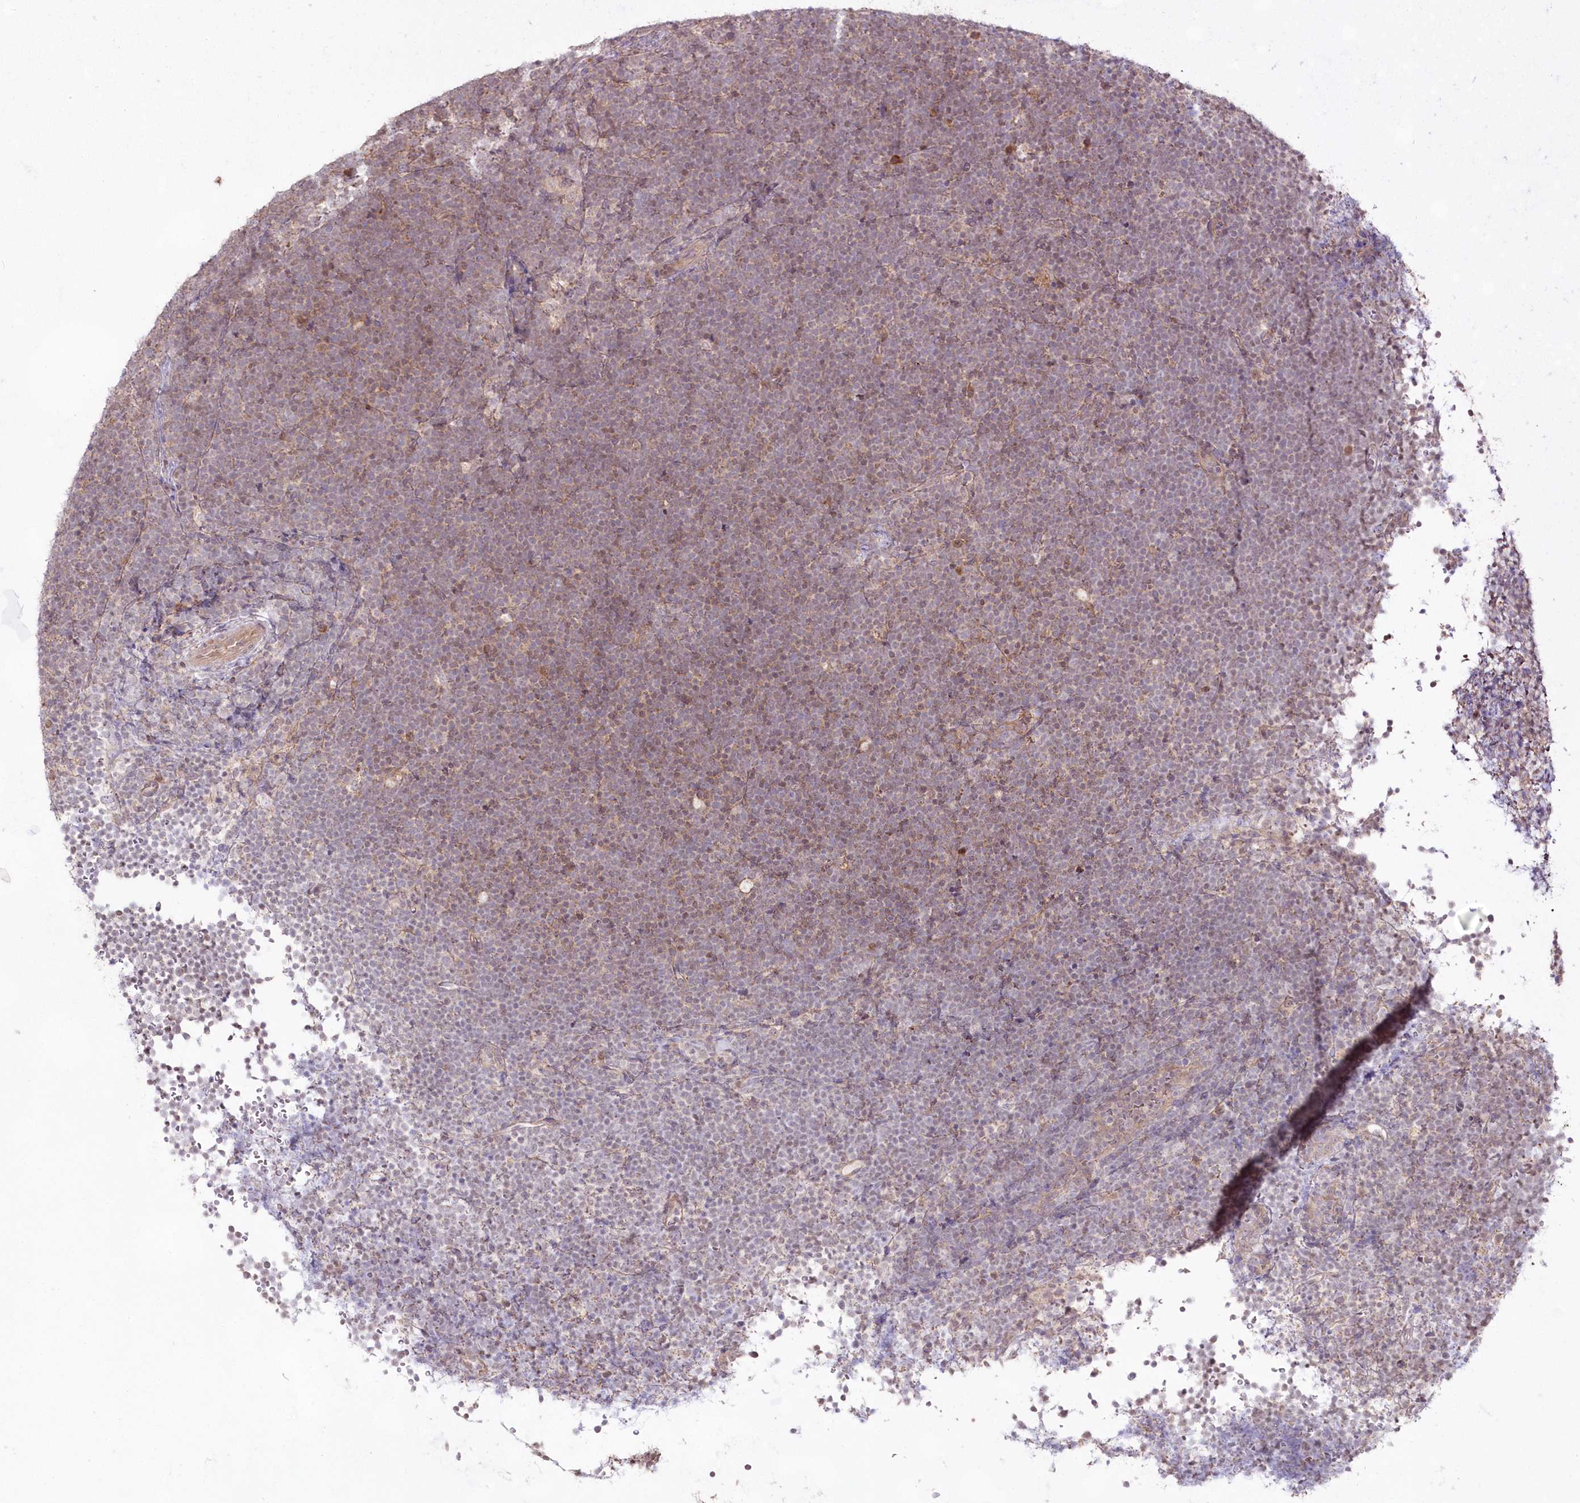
{"staining": {"intensity": "negative", "quantity": "none", "location": "none"}, "tissue": "lymphoma", "cell_type": "Tumor cells", "image_type": "cancer", "snomed": [{"axis": "morphology", "description": "Malignant lymphoma, non-Hodgkin's type, High grade"}, {"axis": "topography", "description": "Lymph node"}], "caption": "Lymphoma was stained to show a protein in brown. There is no significant staining in tumor cells.", "gene": "IMPA1", "patient": {"sex": "male", "age": 13}}